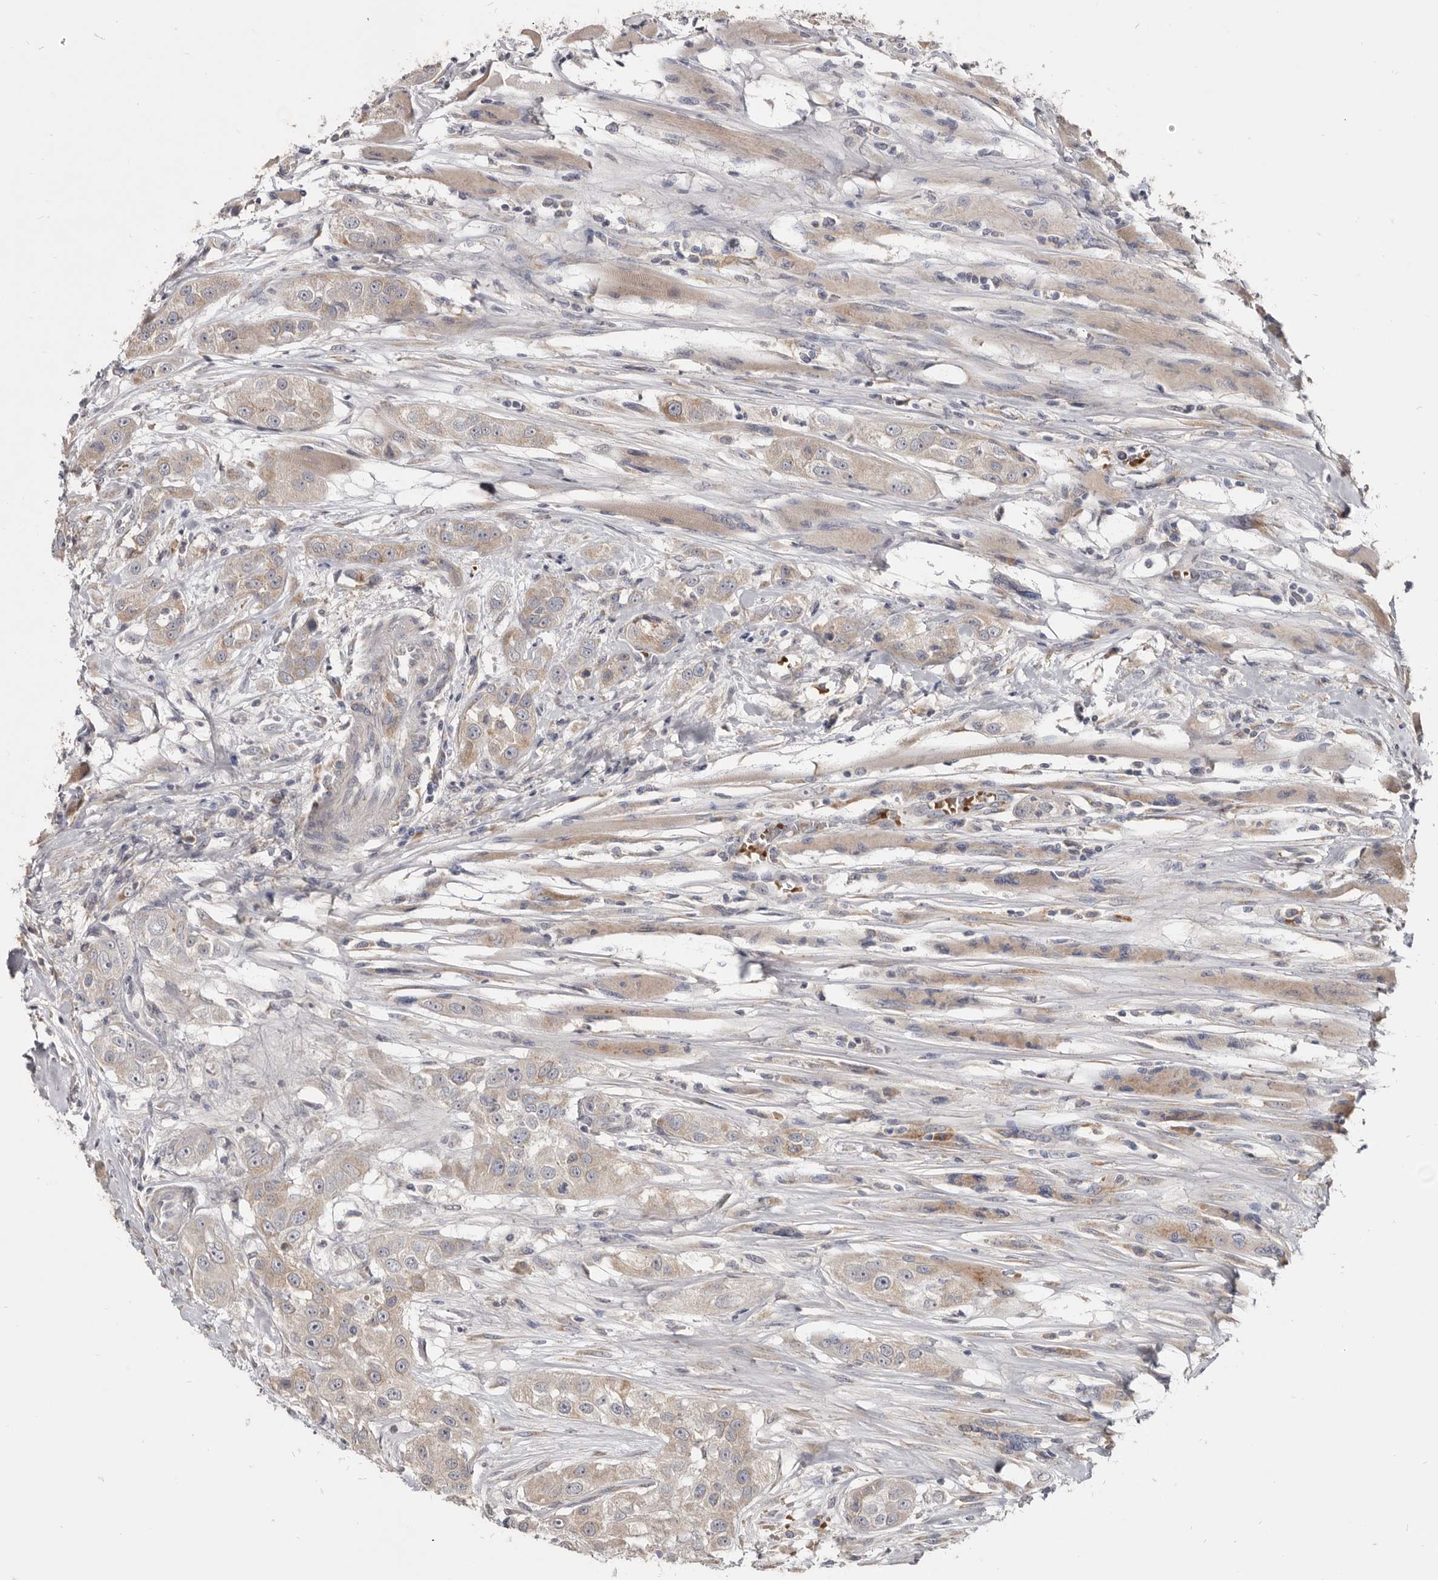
{"staining": {"intensity": "weak", "quantity": ">75%", "location": "cytoplasmic/membranous"}, "tissue": "head and neck cancer", "cell_type": "Tumor cells", "image_type": "cancer", "snomed": [{"axis": "morphology", "description": "Normal tissue, NOS"}, {"axis": "morphology", "description": "Squamous cell carcinoma, NOS"}, {"axis": "topography", "description": "Skeletal muscle"}, {"axis": "topography", "description": "Head-Neck"}], "caption": "A histopathology image of human head and neck squamous cell carcinoma stained for a protein shows weak cytoplasmic/membranous brown staining in tumor cells. The staining was performed using DAB (3,3'-diaminobenzidine), with brown indicating positive protein expression. Nuclei are stained blue with hematoxylin.", "gene": "NENF", "patient": {"sex": "male", "age": 51}}